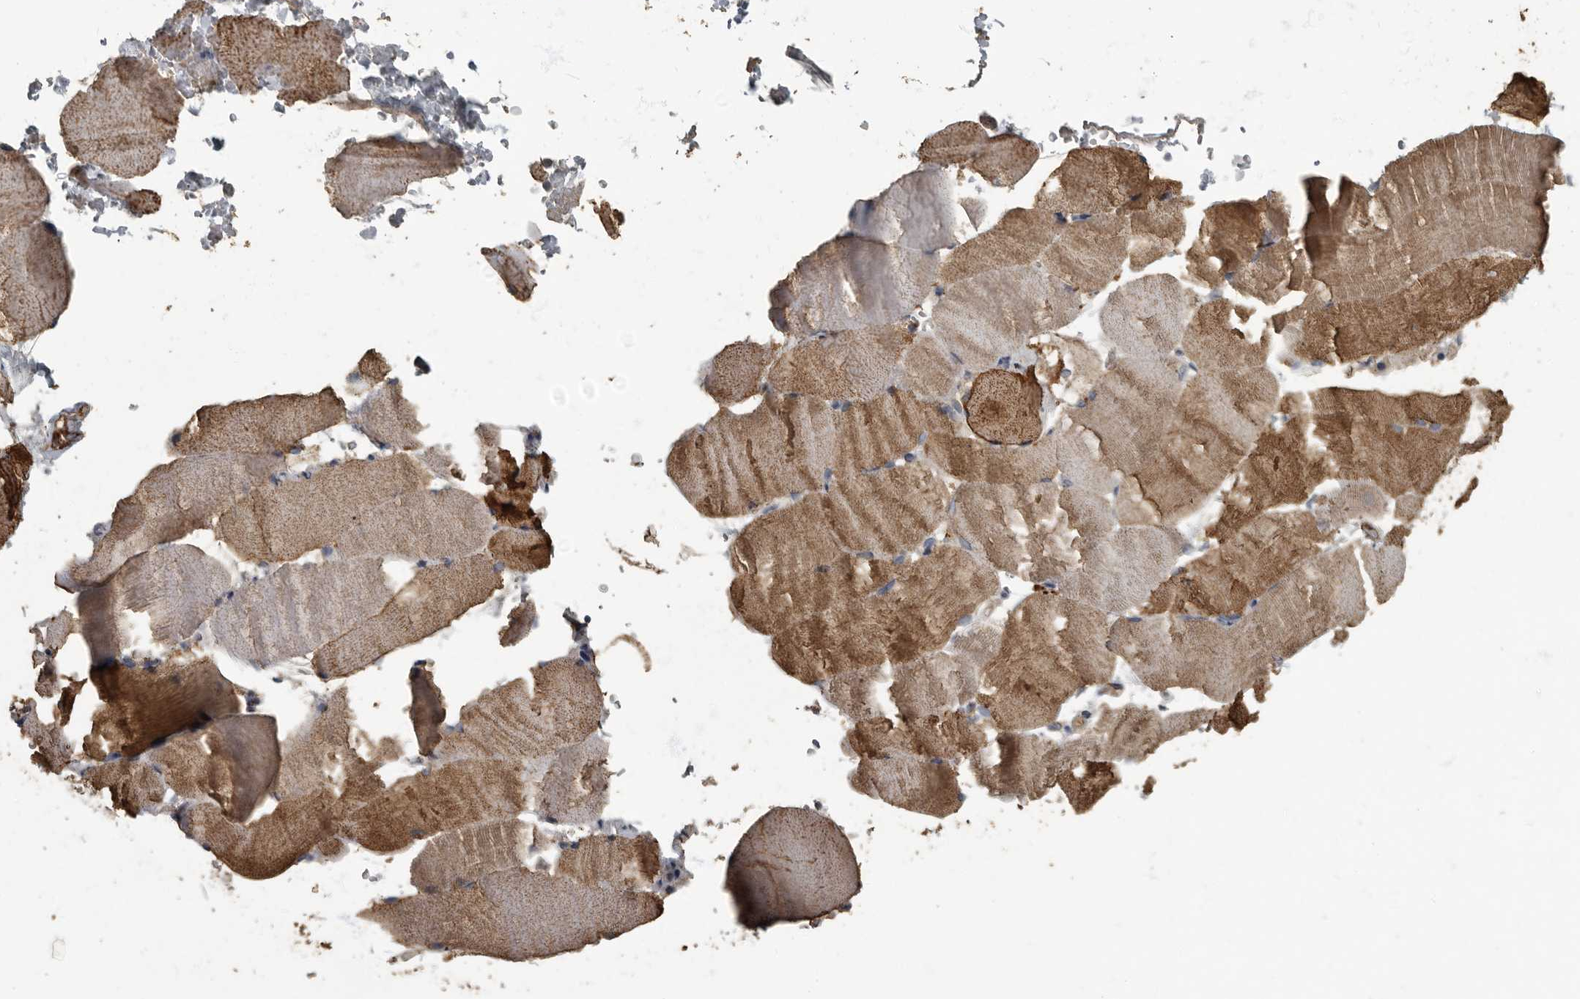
{"staining": {"intensity": "moderate", "quantity": ">75%", "location": "cytoplasmic/membranous"}, "tissue": "skeletal muscle", "cell_type": "Myocytes", "image_type": "normal", "snomed": [{"axis": "morphology", "description": "Normal tissue, NOS"}, {"axis": "topography", "description": "Skeletal muscle"}, {"axis": "topography", "description": "Parathyroid gland"}], "caption": "The photomicrograph shows staining of normal skeletal muscle, revealing moderate cytoplasmic/membranous protein expression (brown color) within myocytes.", "gene": "IL15RA", "patient": {"sex": "female", "age": 37}}